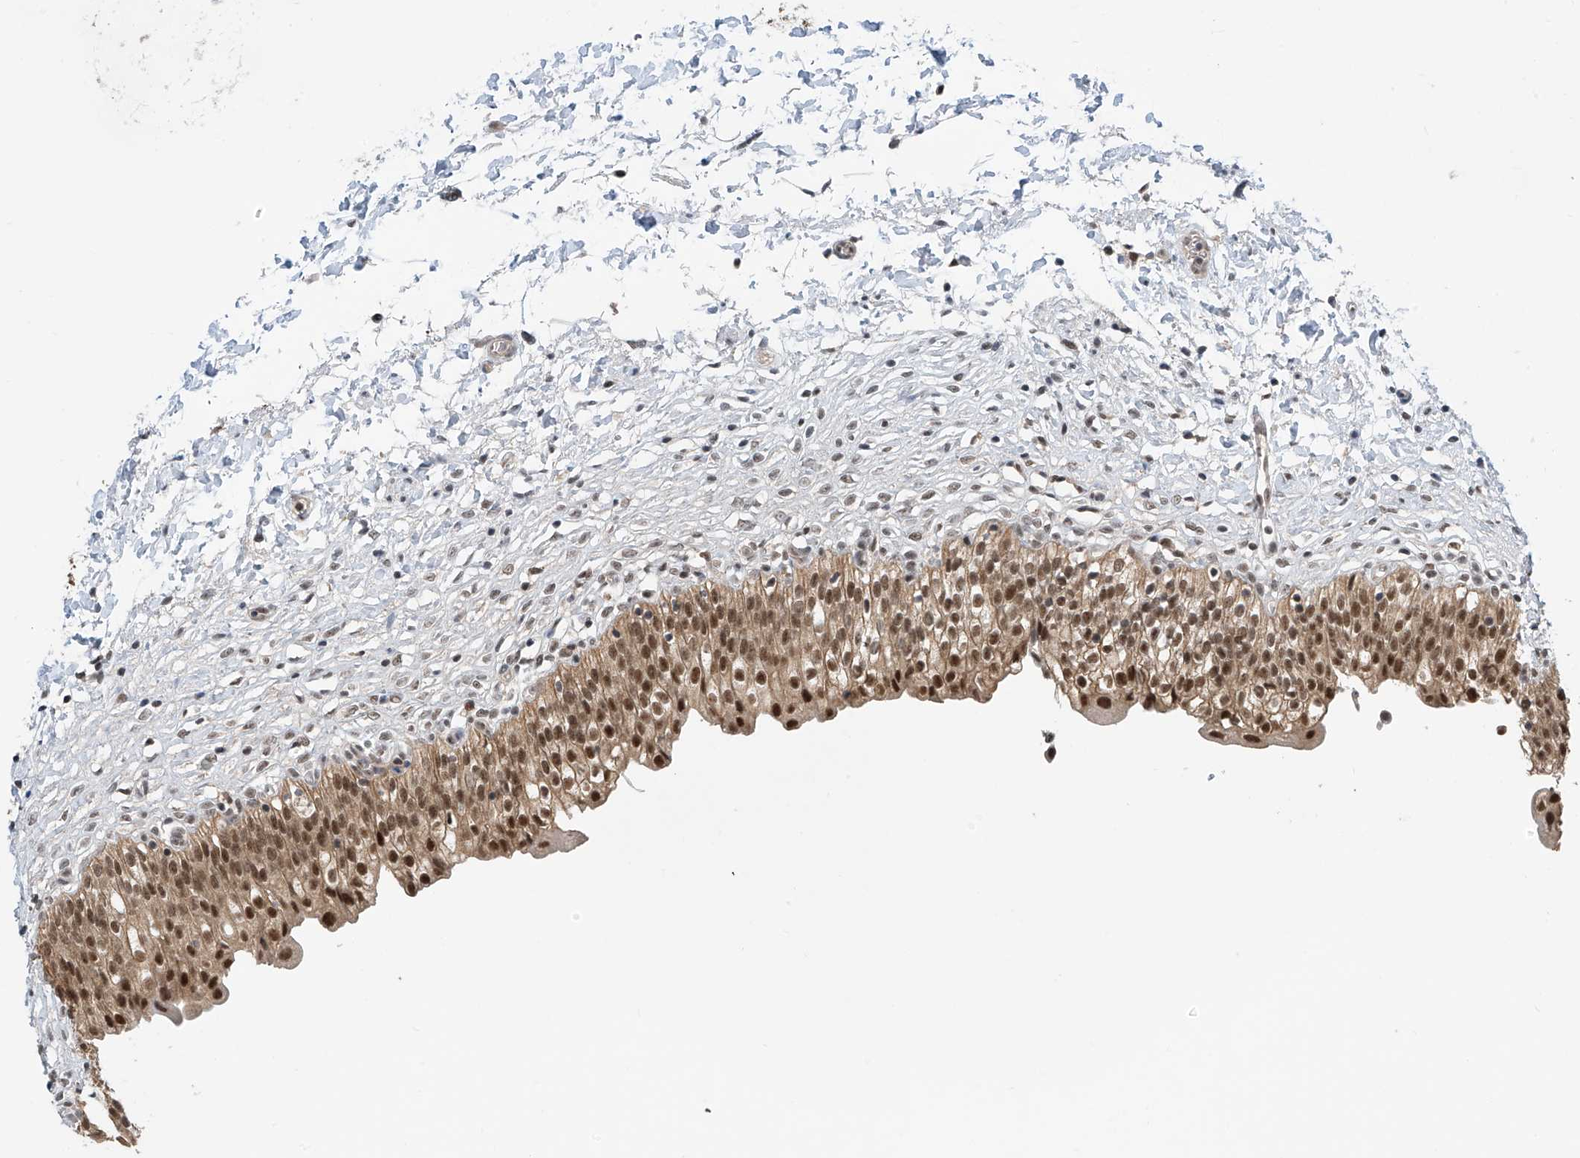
{"staining": {"intensity": "strong", "quantity": ">75%", "location": "cytoplasmic/membranous,nuclear"}, "tissue": "urinary bladder", "cell_type": "Urothelial cells", "image_type": "normal", "snomed": [{"axis": "morphology", "description": "Normal tissue, NOS"}, {"axis": "topography", "description": "Urinary bladder"}], "caption": "Immunohistochemistry (IHC) of benign urinary bladder demonstrates high levels of strong cytoplasmic/membranous,nuclear expression in approximately >75% of urothelial cells. The protein is shown in brown color, while the nuclei are stained blue.", "gene": "RPAIN", "patient": {"sex": "male", "age": 55}}